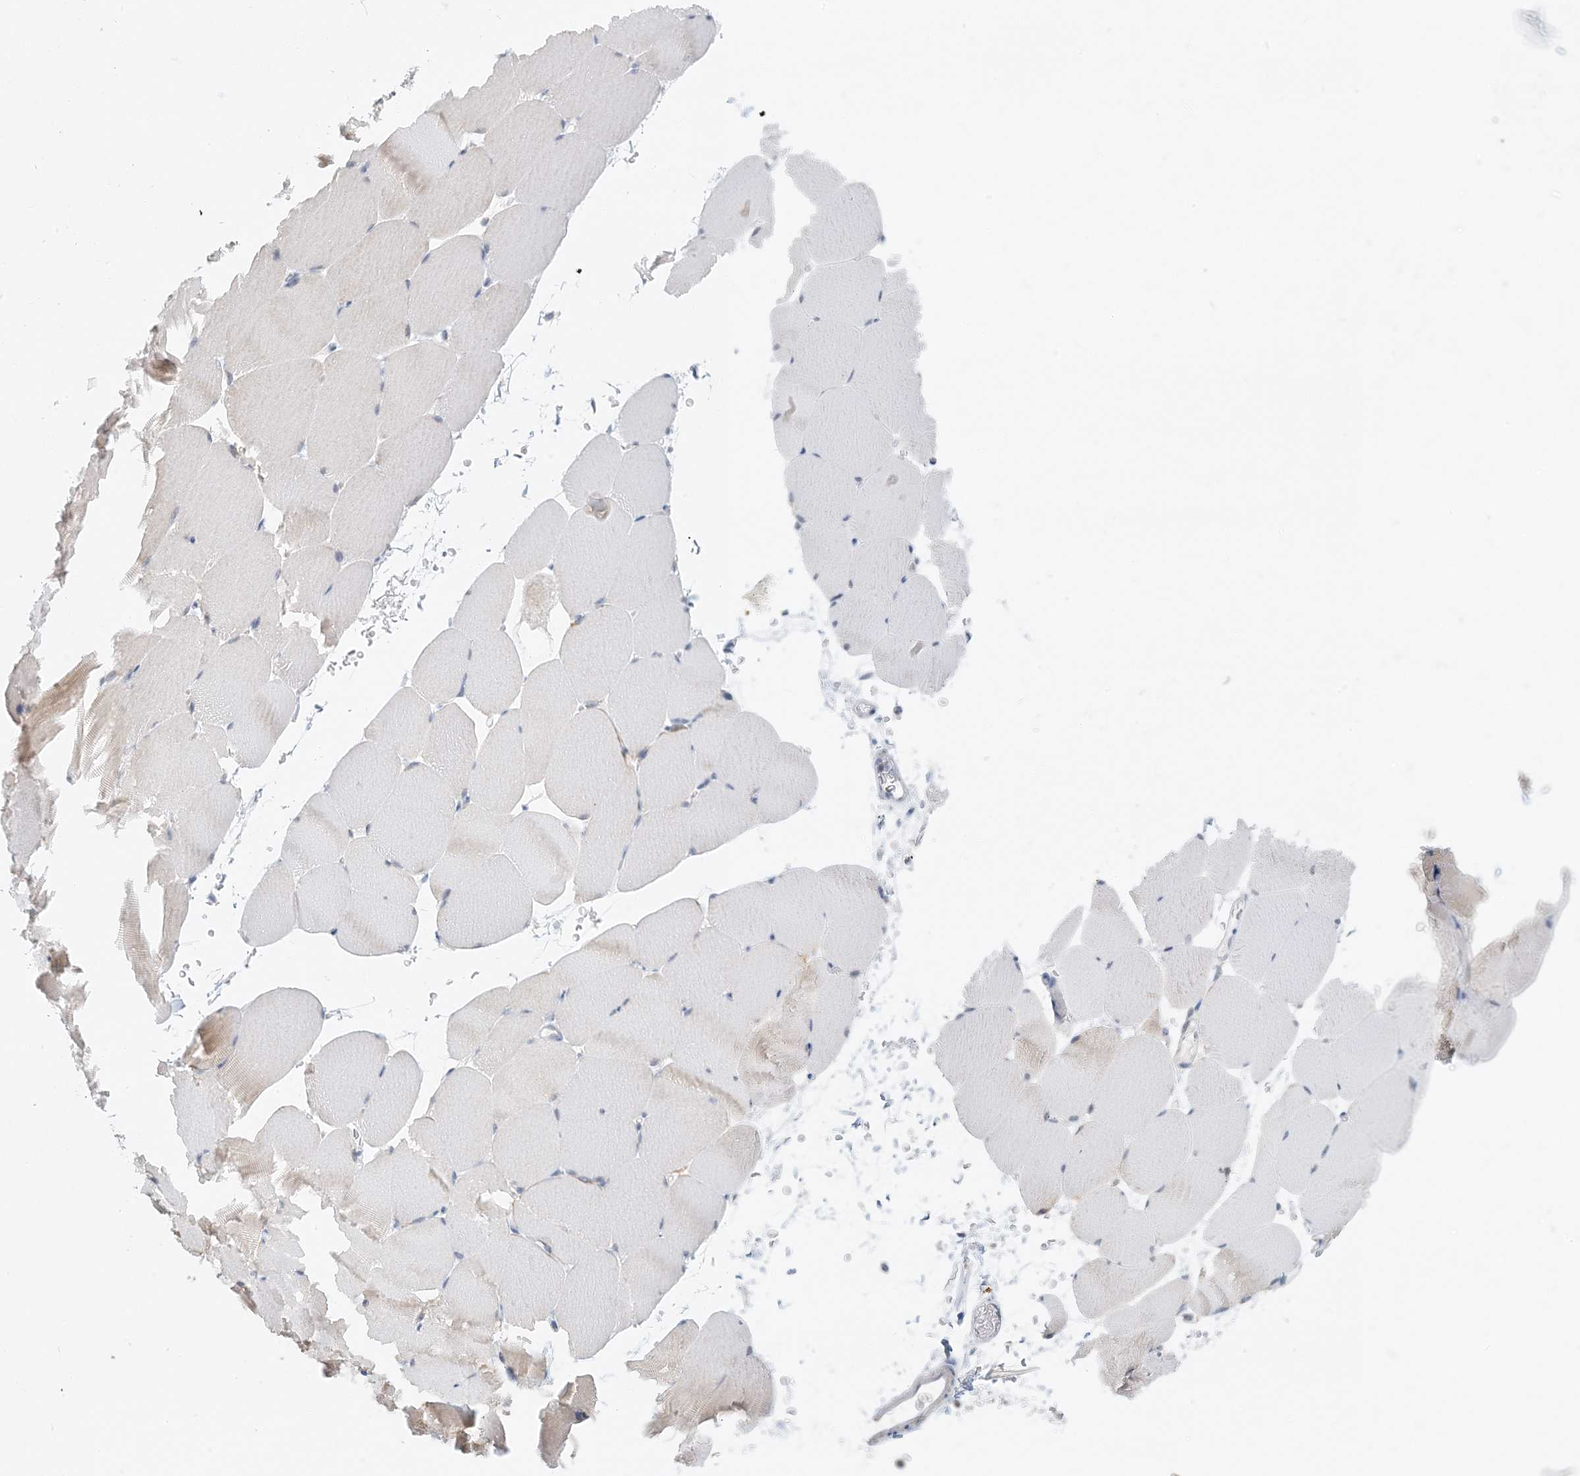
{"staining": {"intensity": "negative", "quantity": "none", "location": "none"}, "tissue": "skeletal muscle", "cell_type": "Myocytes", "image_type": "normal", "snomed": [{"axis": "morphology", "description": "Normal tissue, NOS"}, {"axis": "topography", "description": "Skeletal muscle"}, {"axis": "topography", "description": "Parathyroid gland"}], "caption": "Image shows no significant protein positivity in myocytes of unremarkable skeletal muscle.", "gene": "BDH1", "patient": {"sex": "female", "age": 37}}